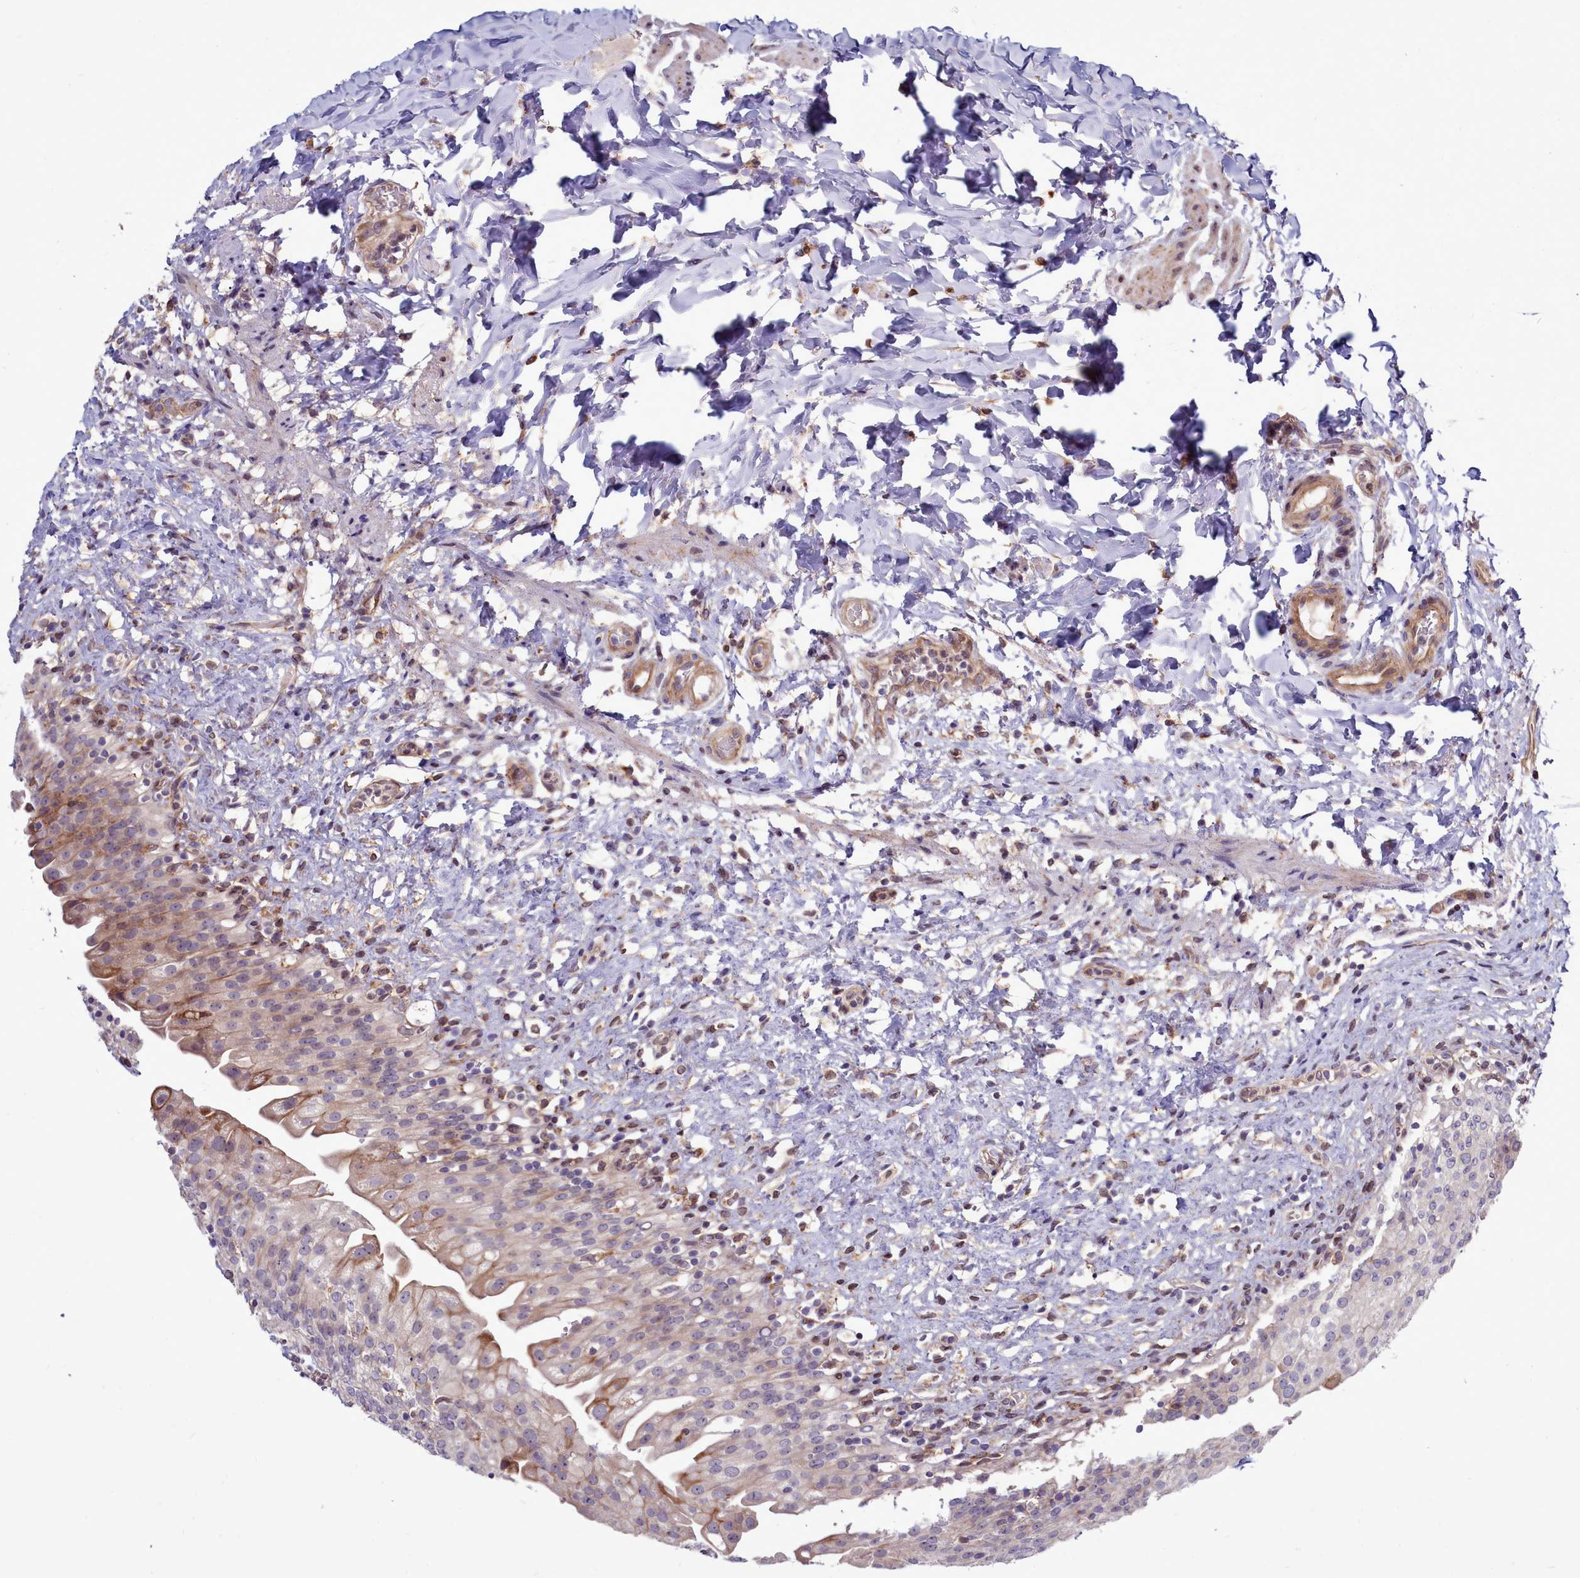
{"staining": {"intensity": "moderate", "quantity": "<25%", "location": "cytoplasmic/membranous"}, "tissue": "urinary bladder", "cell_type": "Urothelial cells", "image_type": "normal", "snomed": [{"axis": "morphology", "description": "Normal tissue, NOS"}, {"axis": "topography", "description": "Urinary bladder"}], "caption": "Protein expression analysis of unremarkable human urinary bladder reveals moderate cytoplasmic/membranous expression in about <25% of urothelial cells. Using DAB (3,3'-diaminobenzidine) (brown) and hematoxylin (blue) stains, captured at high magnification using brightfield microscopy.", "gene": "RAPGEF4", "patient": {"sex": "female", "age": 27}}